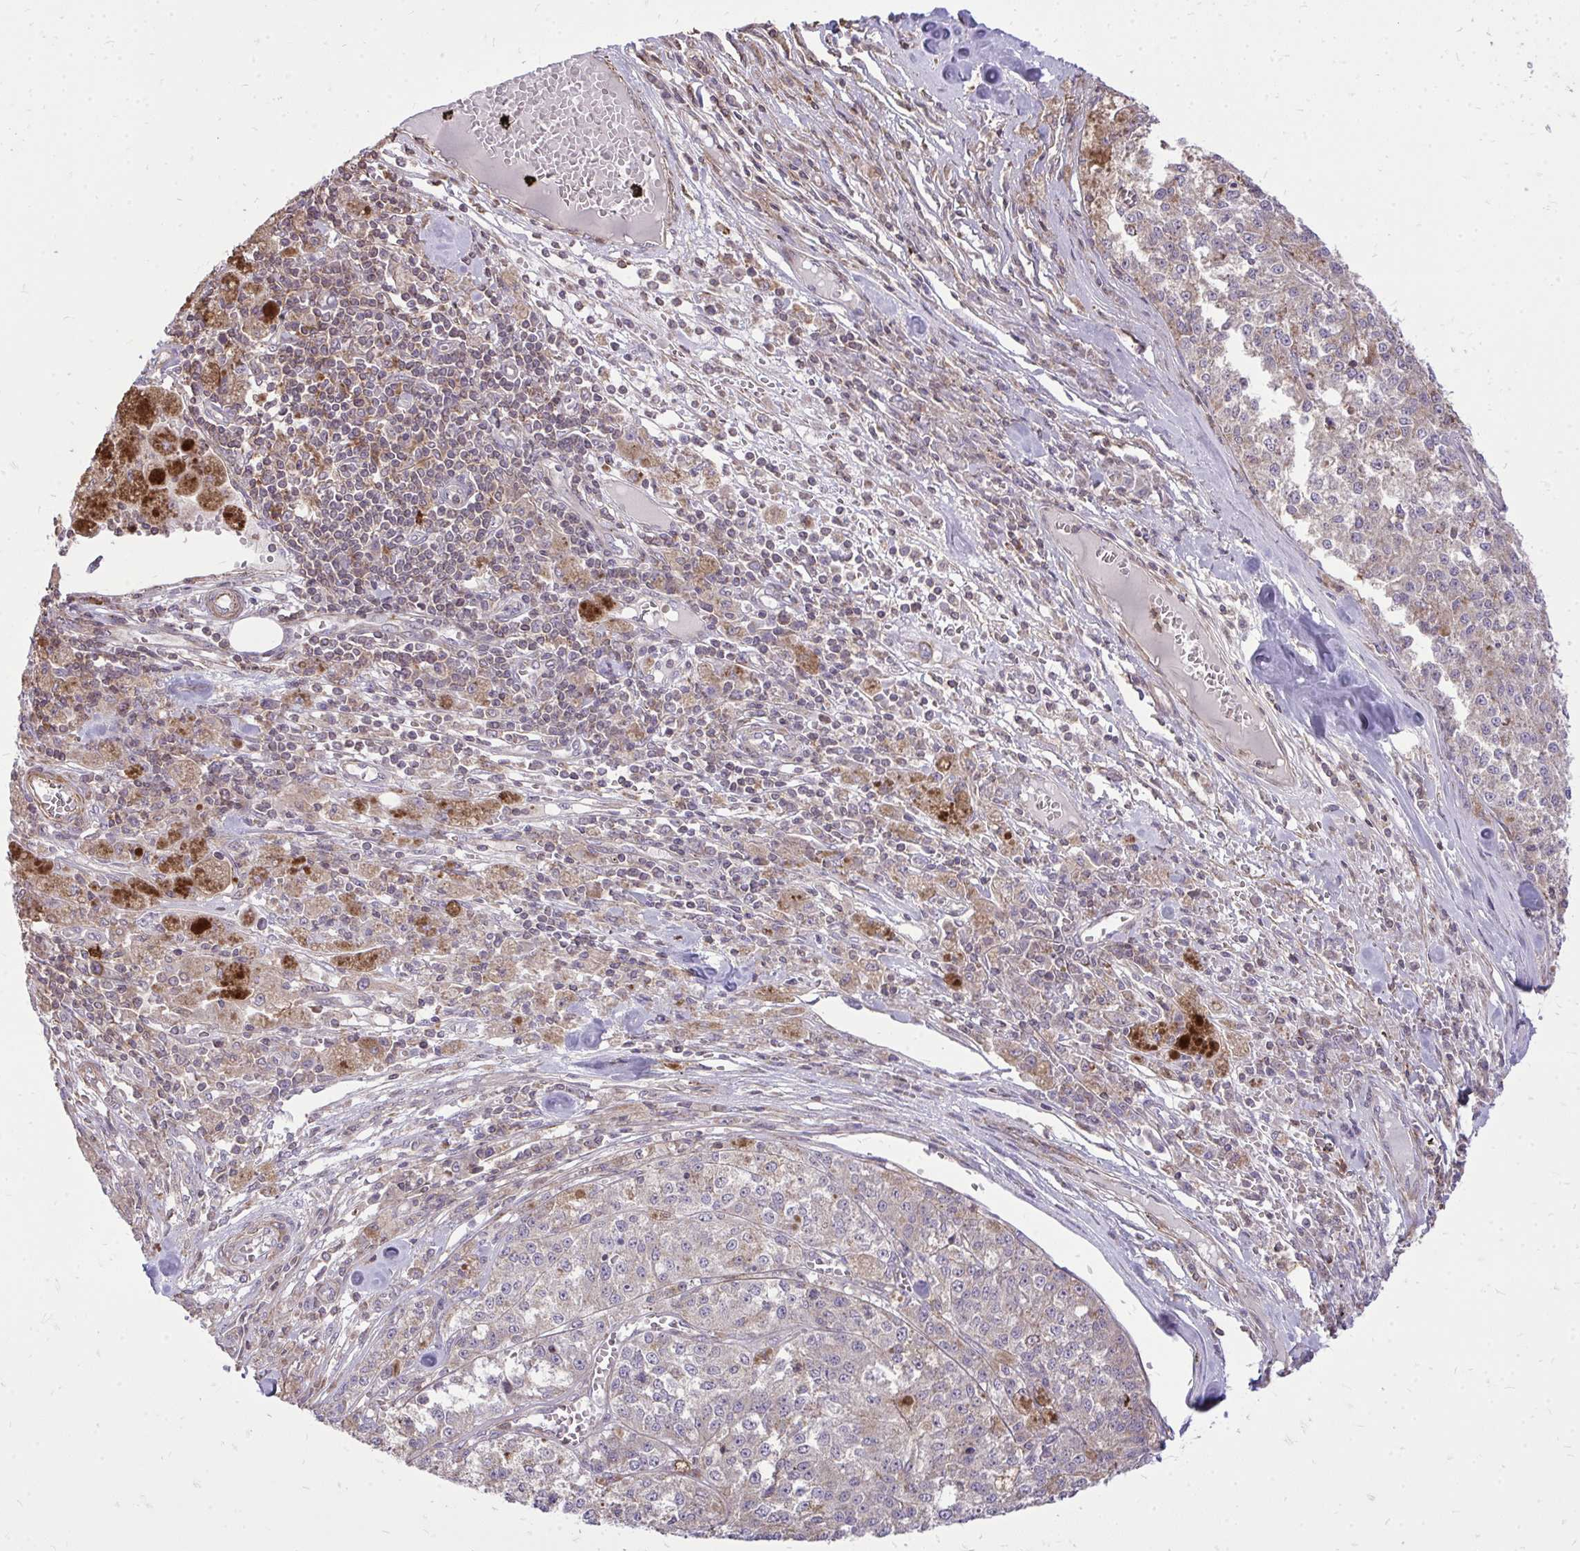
{"staining": {"intensity": "weak", "quantity": "25%-75%", "location": "cytoplasmic/membranous"}, "tissue": "melanoma", "cell_type": "Tumor cells", "image_type": "cancer", "snomed": [{"axis": "morphology", "description": "Malignant melanoma, Metastatic site"}, {"axis": "topography", "description": "Lymph node"}], "caption": "Immunohistochemical staining of melanoma shows weak cytoplasmic/membranous protein expression in approximately 25%-75% of tumor cells.", "gene": "SLC7A5", "patient": {"sex": "female", "age": 64}}